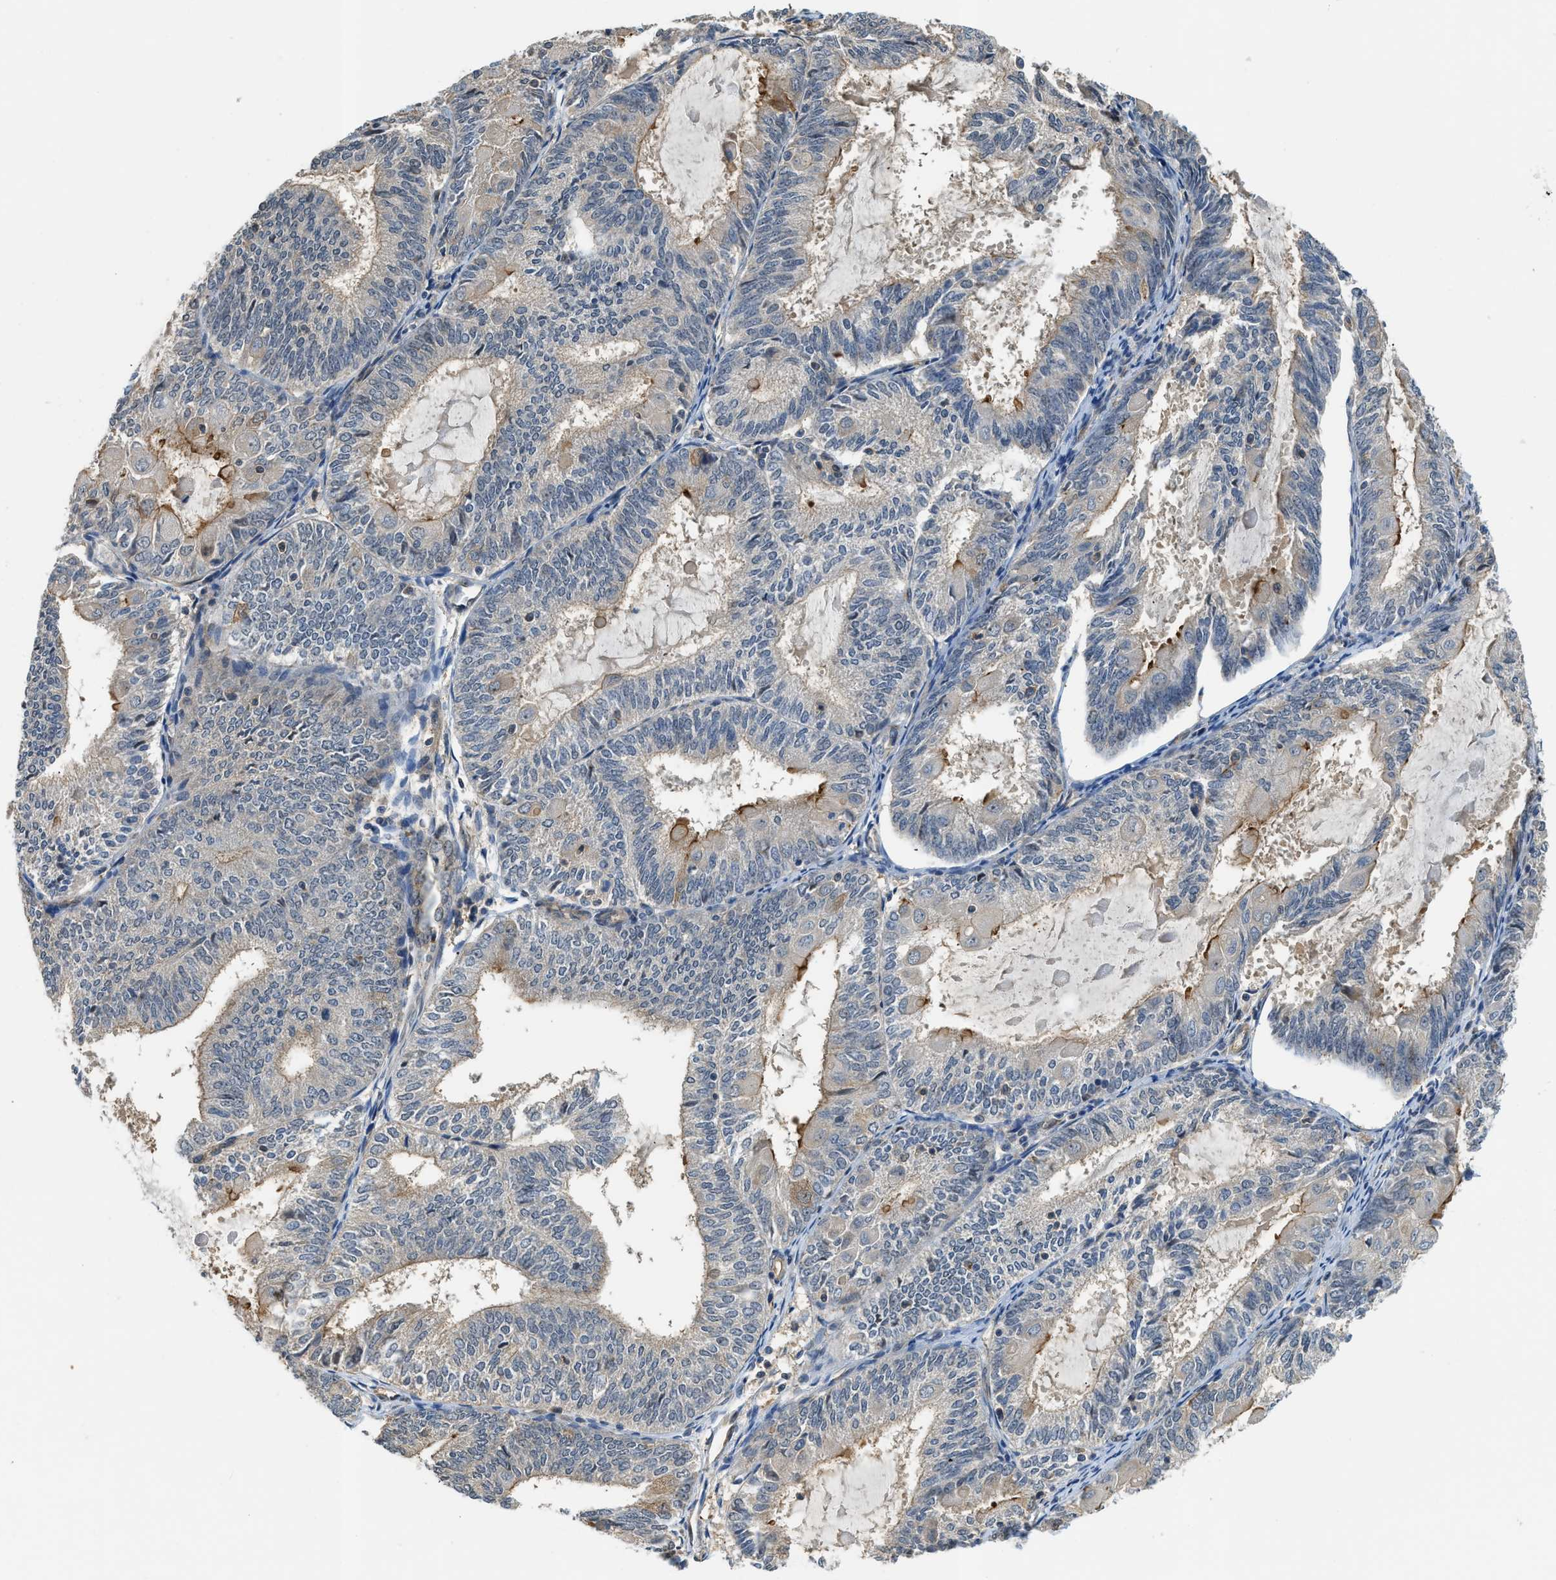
{"staining": {"intensity": "moderate", "quantity": "<25%", "location": "cytoplasmic/membranous"}, "tissue": "endometrial cancer", "cell_type": "Tumor cells", "image_type": "cancer", "snomed": [{"axis": "morphology", "description": "Adenocarcinoma, NOS"}, {"axis": "topography", "description": "Endometrium"}], "caption": "Protein expression analysis of human endometrial cancer reveals moderate cytoplasmic/membranous positivity in about <25% of tumor cells. The staining was performed using DAB to visualize the protein expression in brown, while the nuclei were stained in blue with hematoxylin (Magnification: 20x).", "gene": "CBLB", "patient": {"sex": "female", "age": 81}}